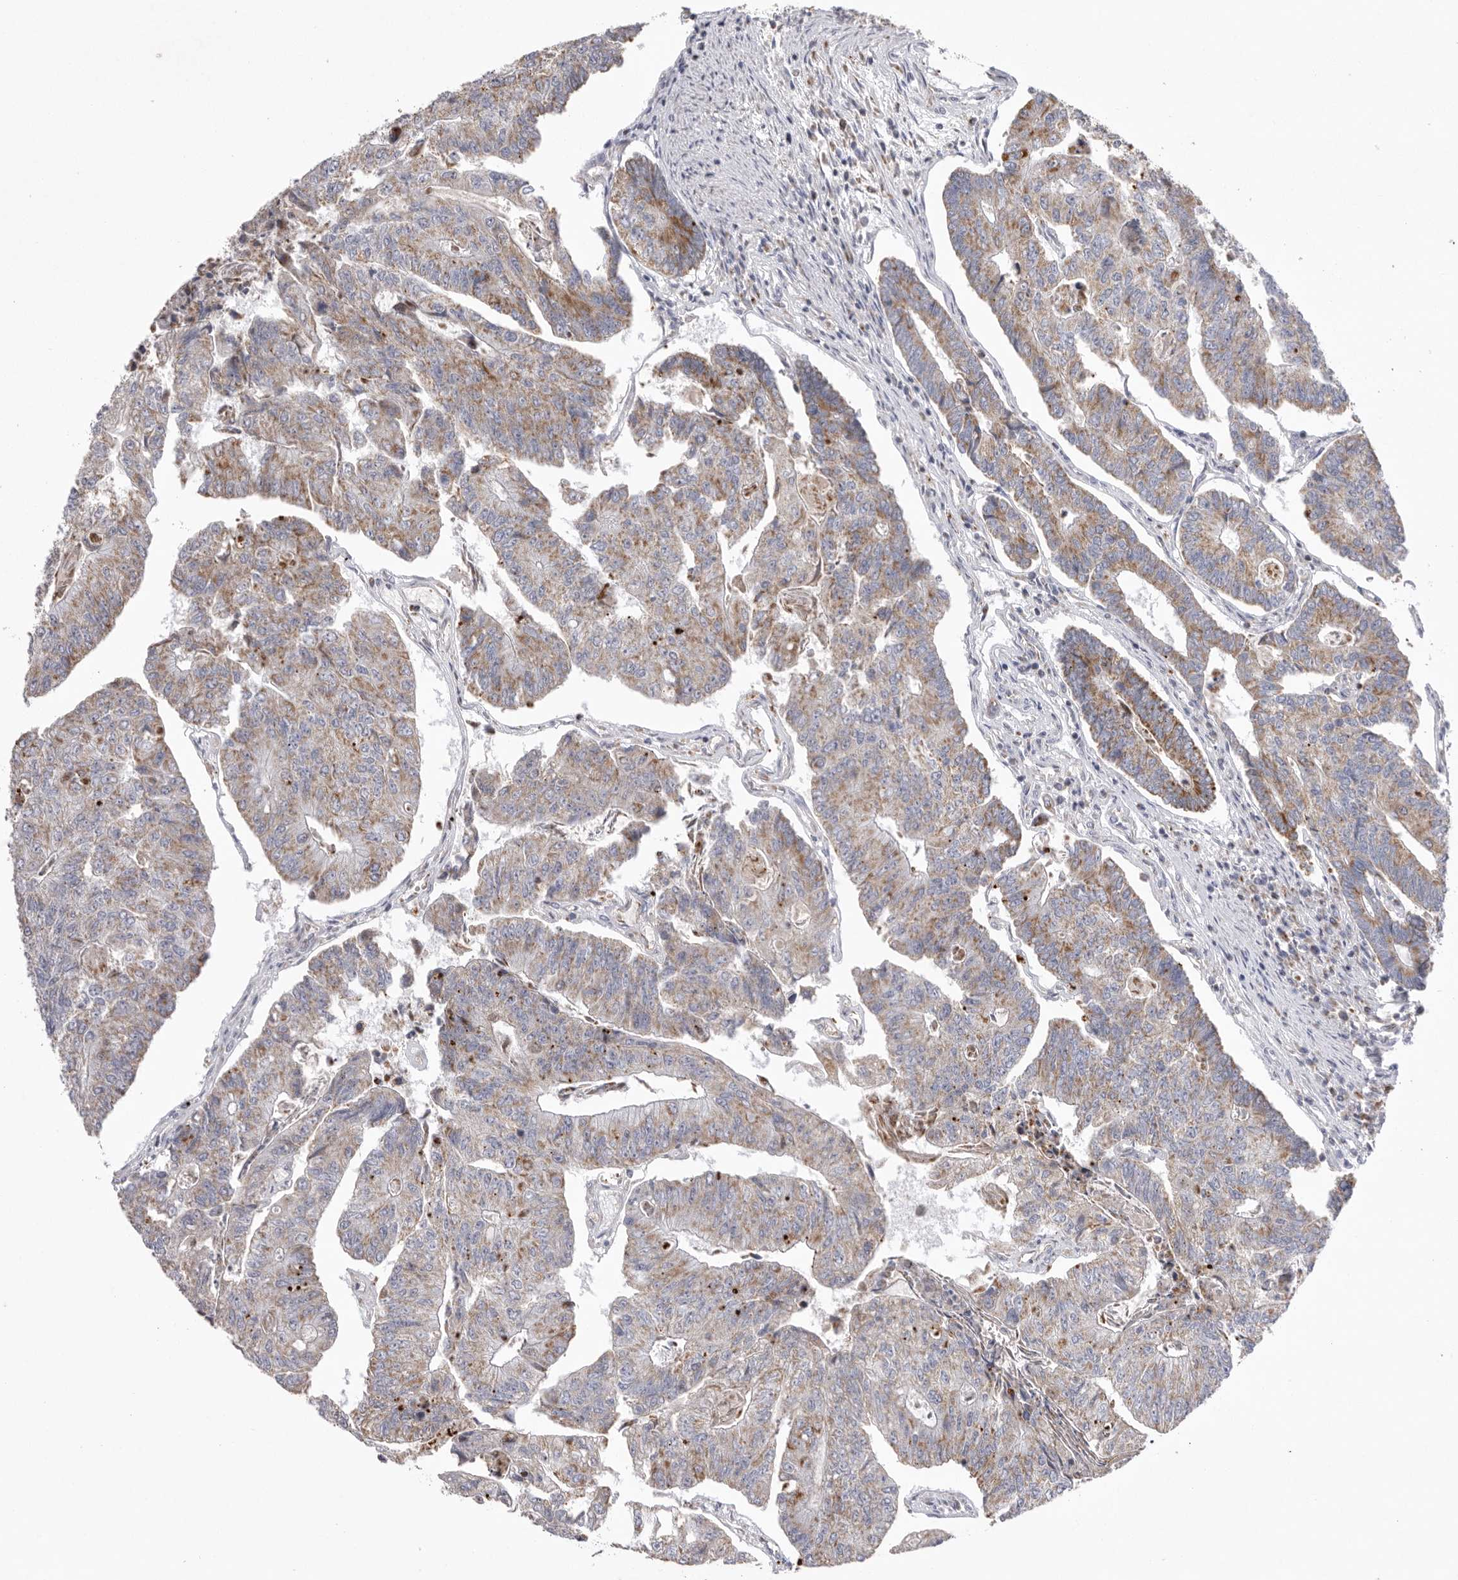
{"staining": {"intensity": "weak", "quantity": "25%-75%", "location": "cytoplasmic/membranous"}, "tissue": "colorectal cancer", "cell_type": "Tumor cells", "image_type": "cancer", "snomed": [{"axis": "morphology", "description": "Adenocarcinoma, NOS"}, {"axis": "topography", "description": "Colon"}], "caption": "High-magnification brightfield microscopy of colorectal cancer stained with DAB (brown) and counterstained with hematoxylin (blue). tumor cells exhibit weak cytoplasmic/membranous expression is present in approximately25%-75% of cells.", "gene": "VDAC3", "patient": {"sex": "female", "age": 67}}